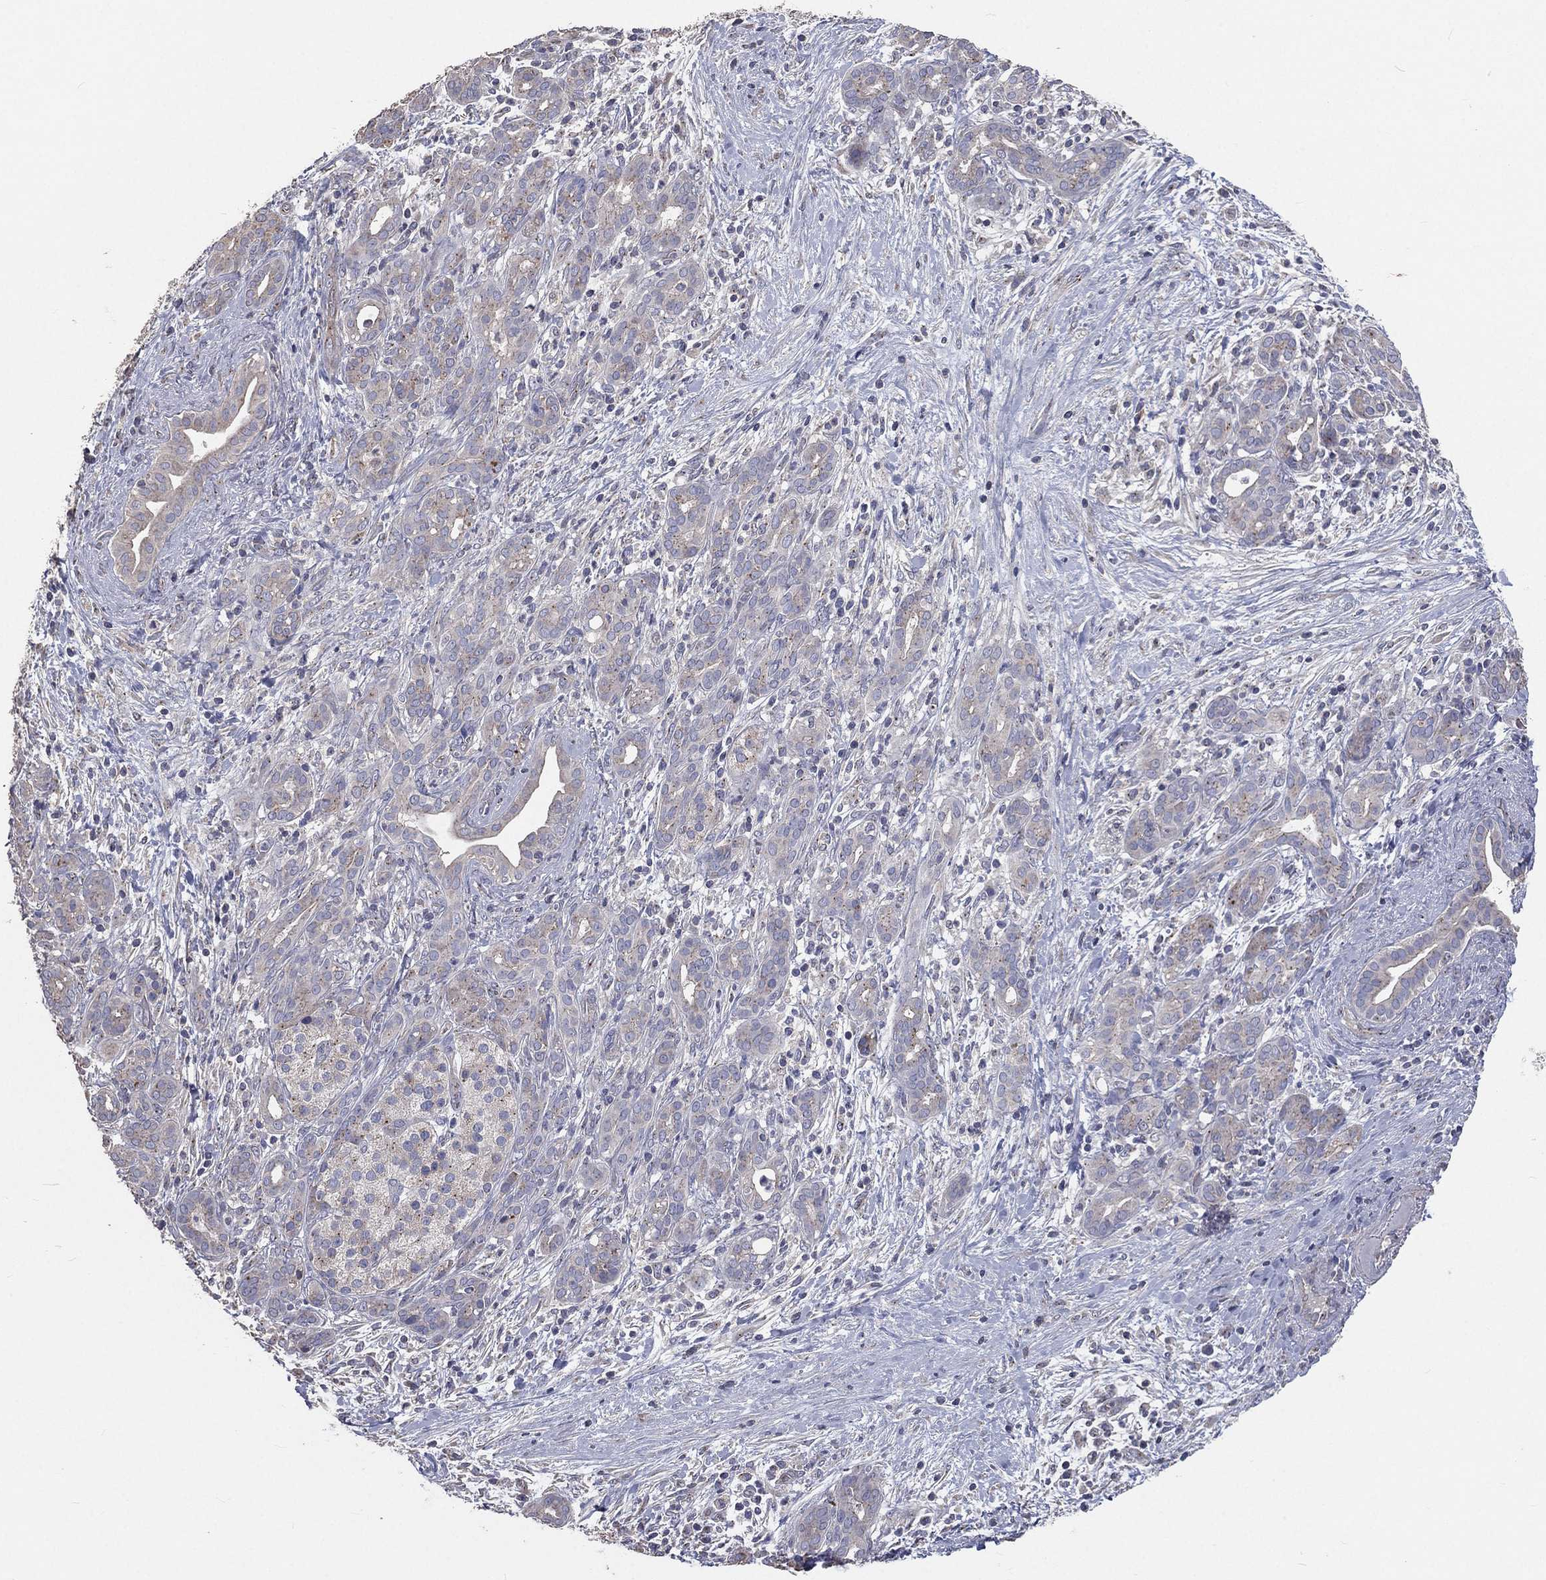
{"staining": {"intensity": "weak", "quantity": "<25%", "location": "cytoplasmic/membranous"}, "tissue": "pancreatic cancer", "cell_type": "Tumor cells", "image_type": "cancer", "snomed": [{"axis": "morphology", "description": "Adenocarcinoma, NOS"}, {"axis": "topography", "description": "Pancreas"}], "caption": "The image exhibits no significant staining in tumor cells of pancreatic cancer (adenocarcinoma).", "gene": "CROCC", "patient": {"sex": "male", "age": 44}}